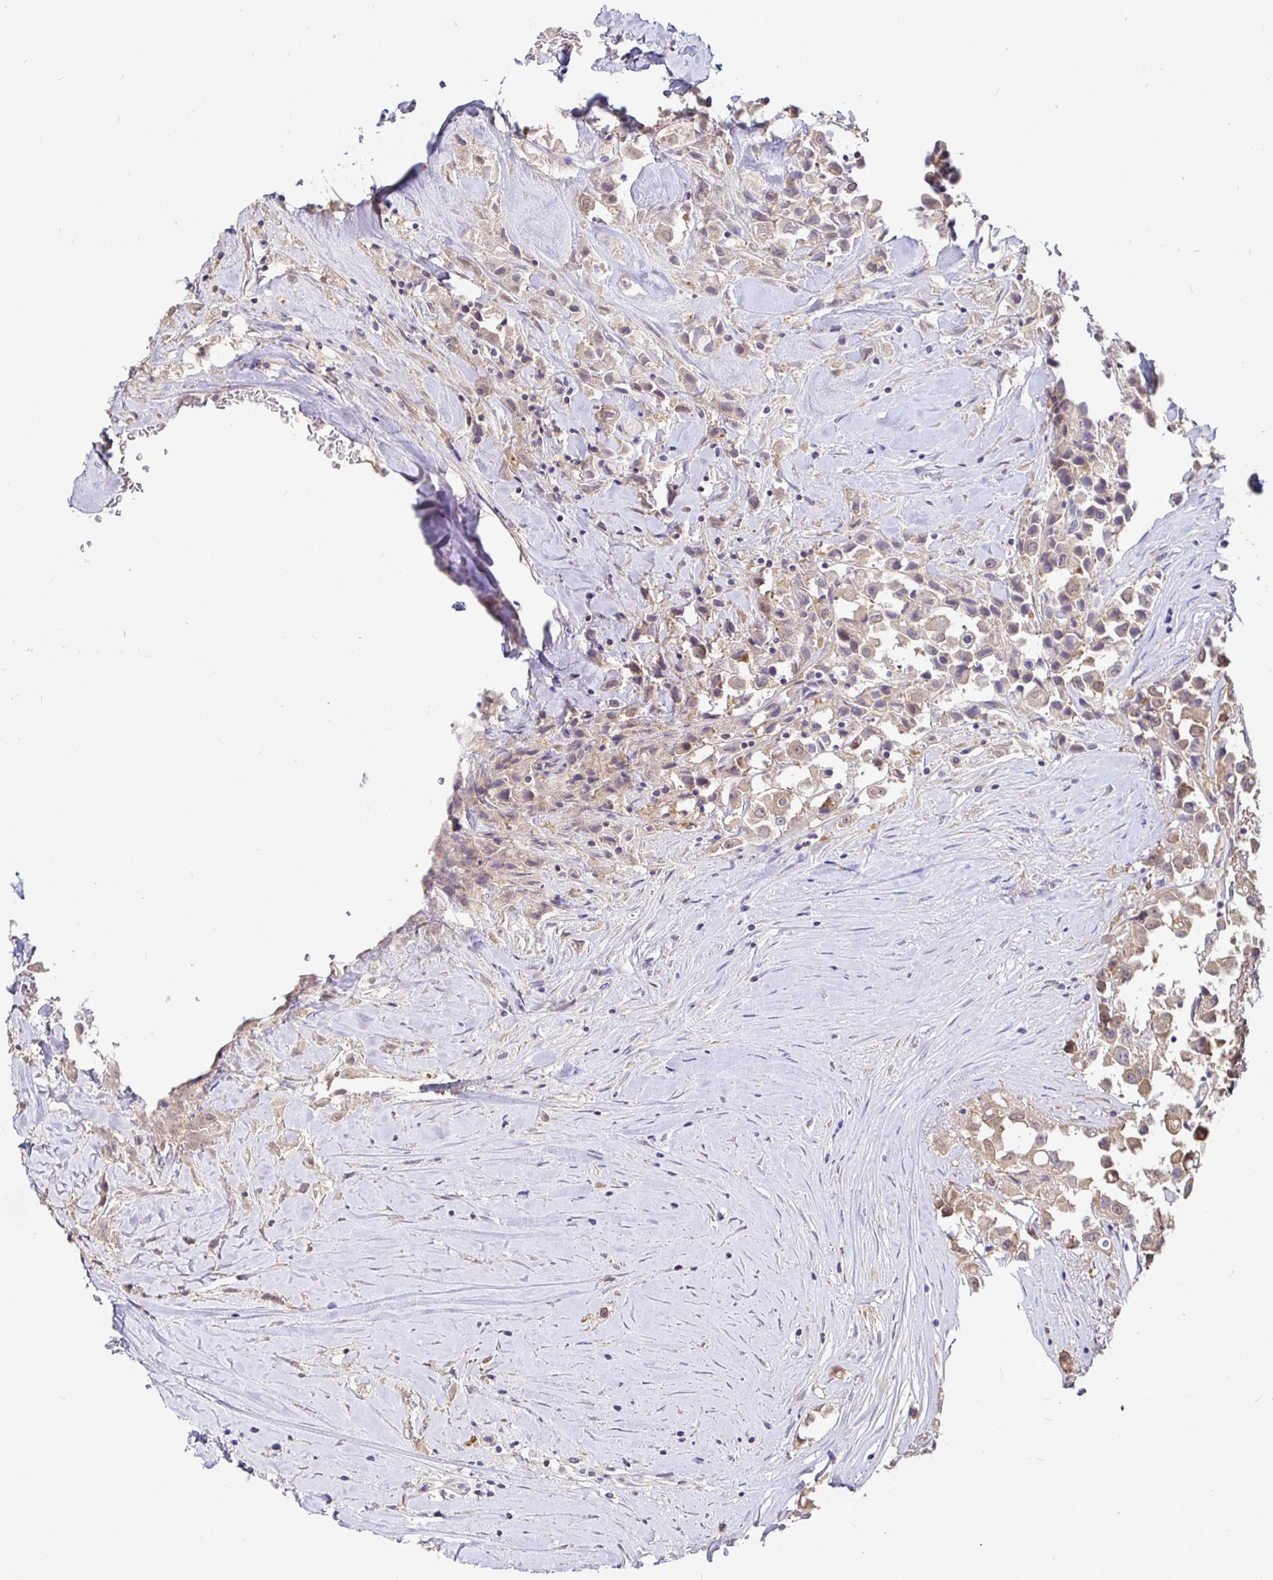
{"staining": {"intensity": "weak", "quantity": "25%-75%", "location": "cytoplasmic/membranous"}, "tissue": "breast cancer", "cell_type": "Tumor cells", "image_type": "cancer", "snomed": [{"axis": "morphology", "description": "Duct carcinoma"}, {"axis": "topography", "description": "Breast"}], "caption": "Human breast infiltrating ductal carcinoma stained for a protein (brown) reveals weak cytoplasmic/membranous positive staining in approximately 25%-75% of tumor cells.", "gene": "KIF21A", "patient": {"sex": "female", "age": 61}}